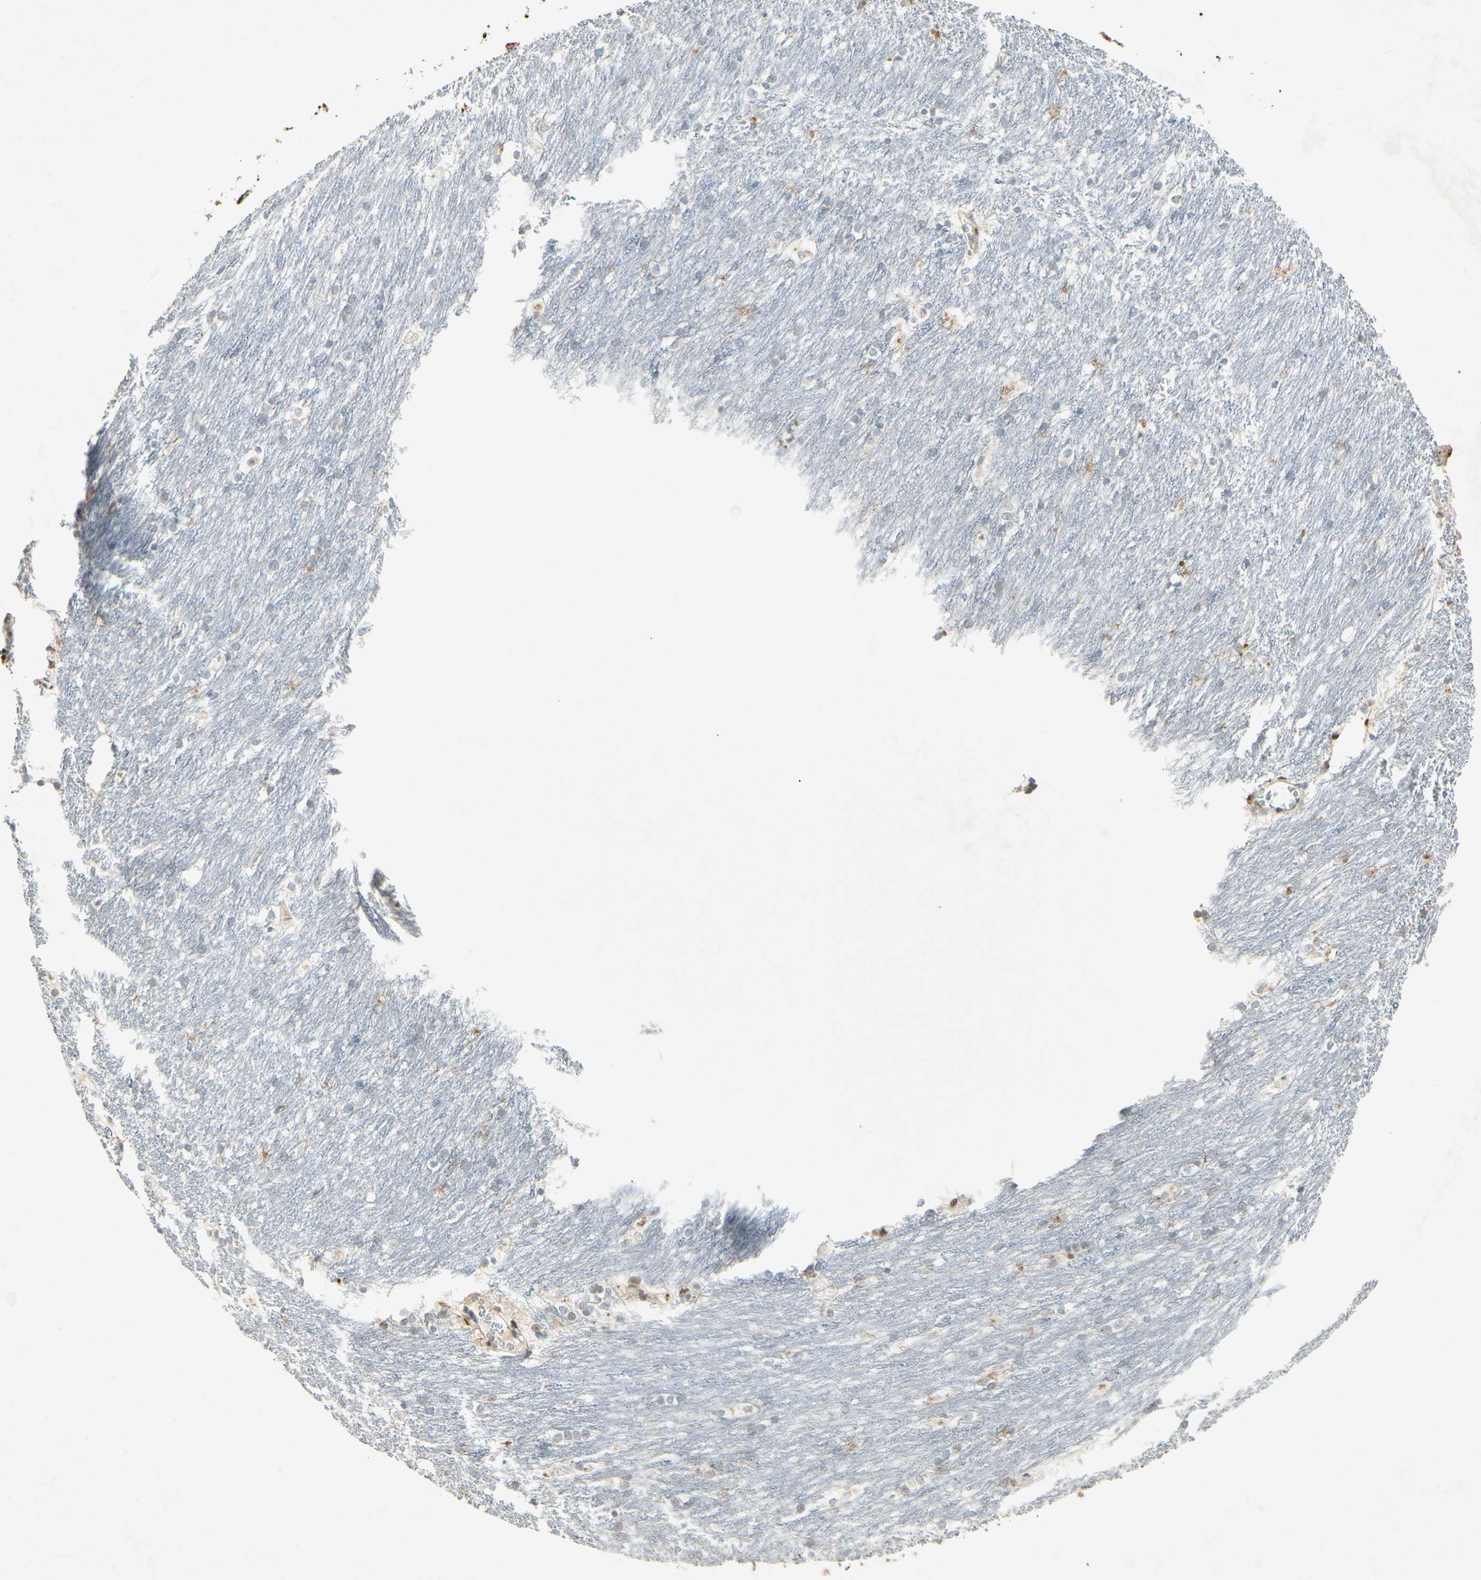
{"staining": {"intensity": "weak", "quantity": "25%-75%", "location": "cytoplasmic/membranous"}, "tissue": "caudate", "cell_type": "Glial cells", "image_type": "normal", "snomed": [{"axis": "morphology", "description": "Normal tissue, NOS"}, {"axis": "topography", "description": "Lateral ventricle wall"}], "caption": "A brown stain highlights weak cytoplasmic/membranous expression of a protein in glial cells of benign caudate.", "gene": "HSPA1B", "patient": {"sex": "female", "age": 19}}